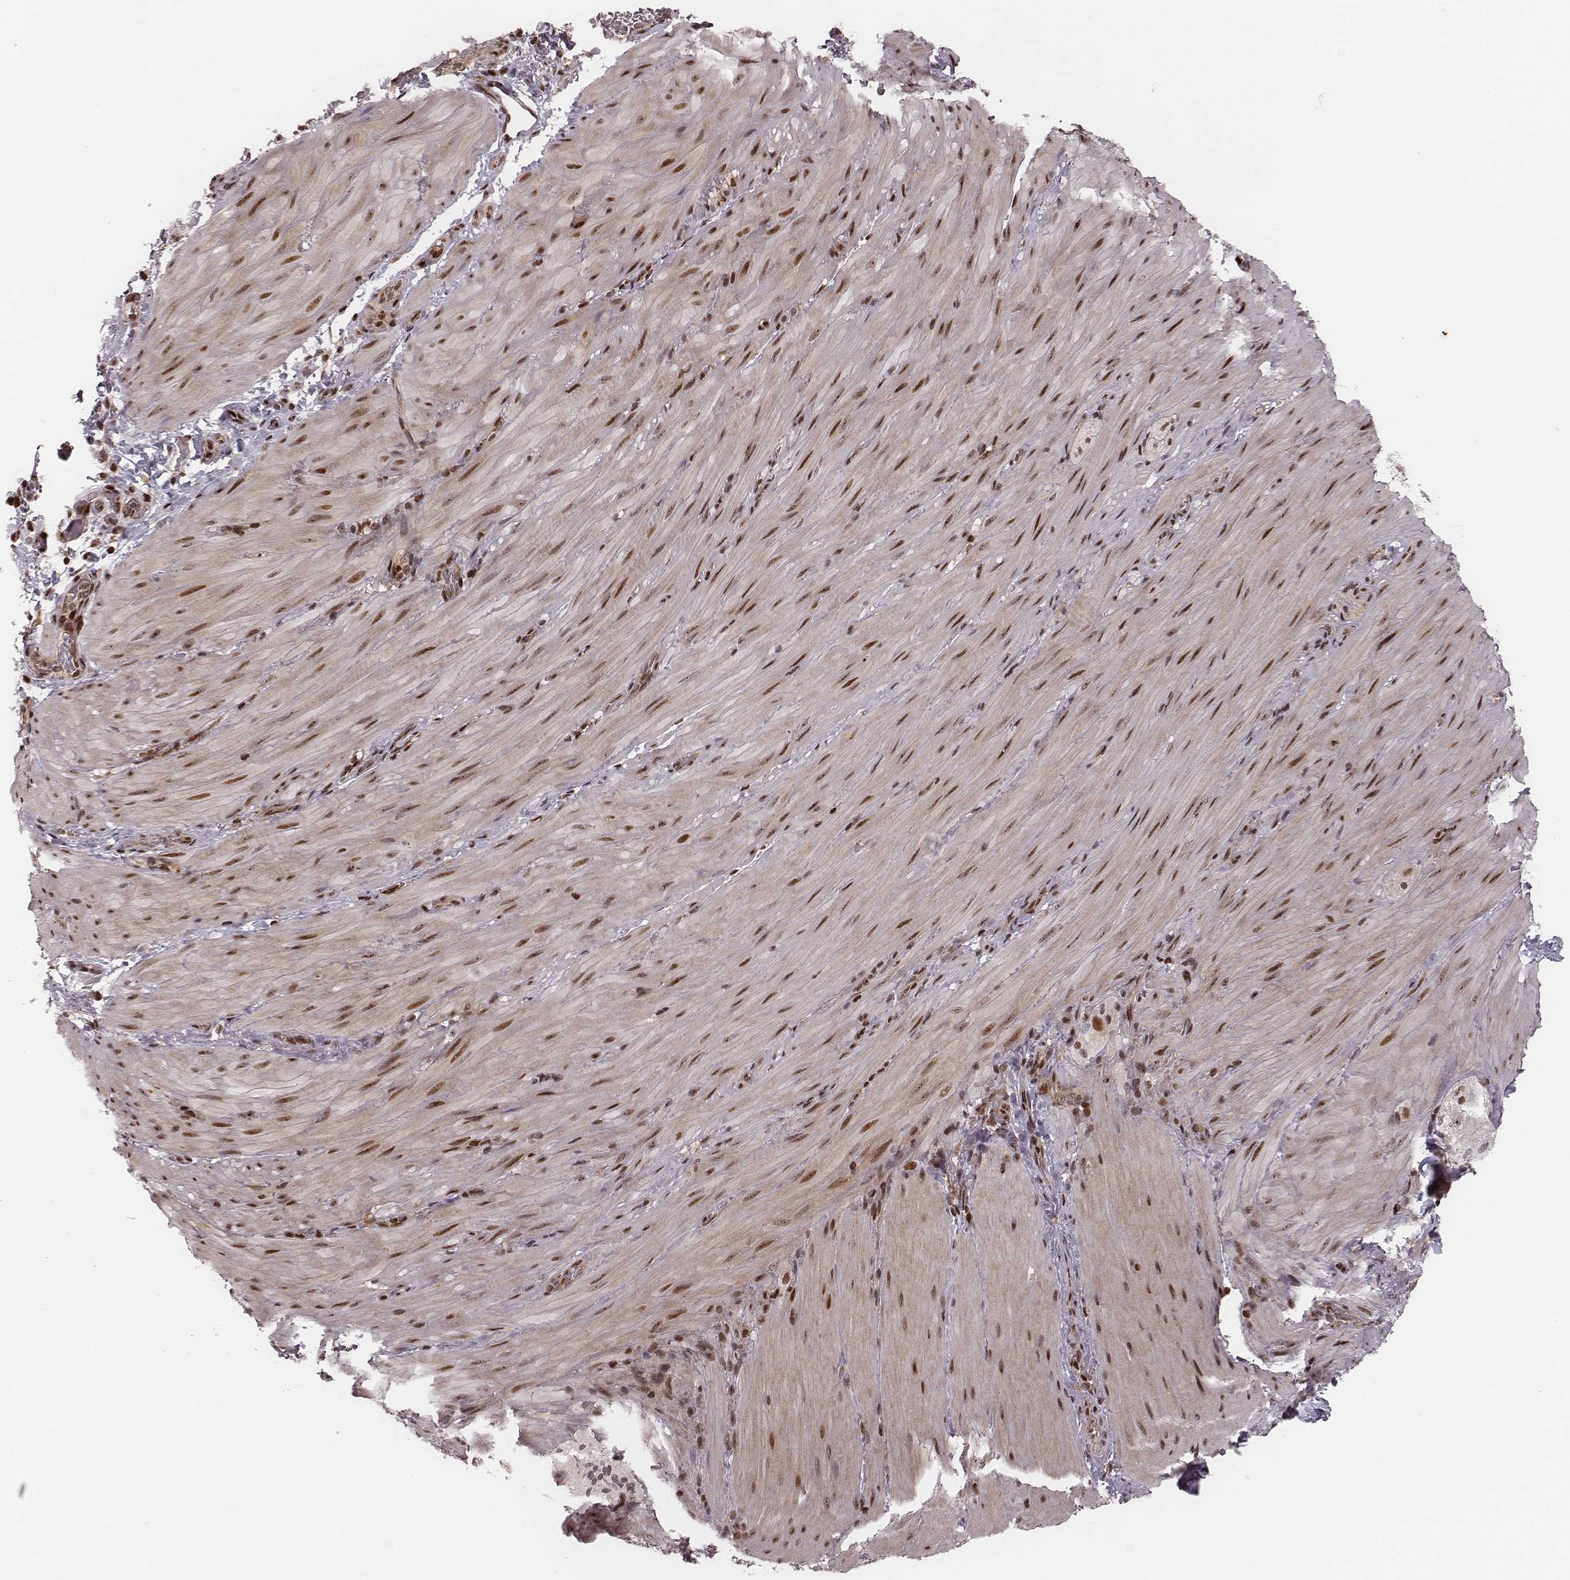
{"staining": {"intensity": "moderate", "quantity": "25%-75%", "location": "nuclear"}, "tissue": "smooth muscle", "cell_type": "Smooth muscle cells", "image_type": "normal", "snomed": [{"axis": "morphology", "description": "Normal tissue, NOS"}, {"axis": "topography", "description": "Smooth muscle"}, {"axis": "topography", "description": "Colon"}], "caption": "The immunohistochemical stain highlights moderate nuclear expression in smooth muscle cells of normal smooth muscle.", "gene": "VRK3", "patient": {"sex": "male", "age": 73}}